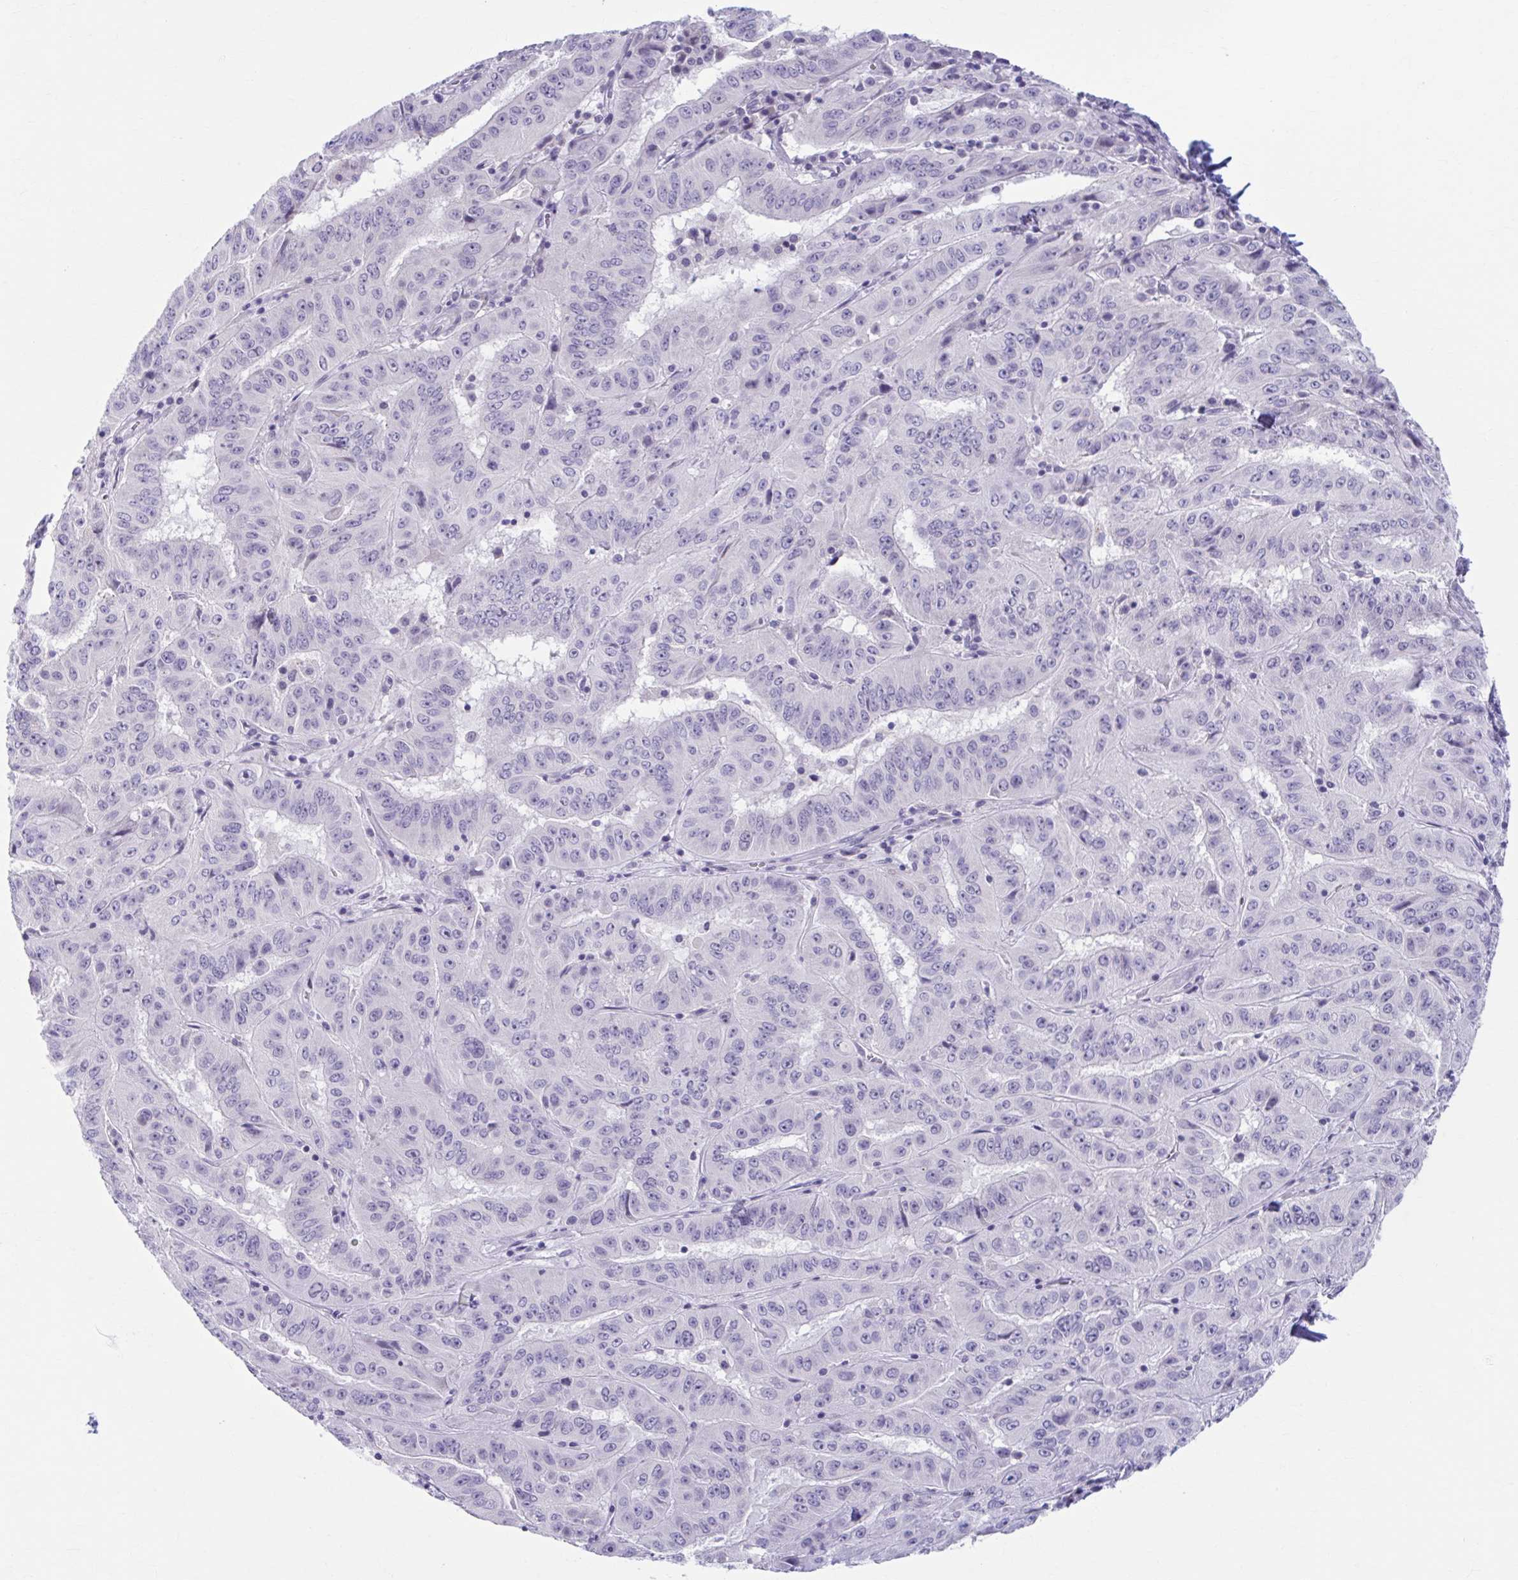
{"staining": {"intensity": "negative", "quantity": "none", "location": "none"}, "tissue": "pancreatic cancer", "cell_type": "Tumor cells", "image_type": "cancer", "snomed": [{"axis": "morphology", "description": "Adenocarcinoma, NOS"}, {"axis": "topography", "description": "Pancreas"}], "caption": "Human adenocarcinoma (pancreatic) stained for a protein using immunohistochemistry reveals no positivity in tumor cells.", "gene": "CCDC105", "patient": {"sex": "male", "age": 63}}